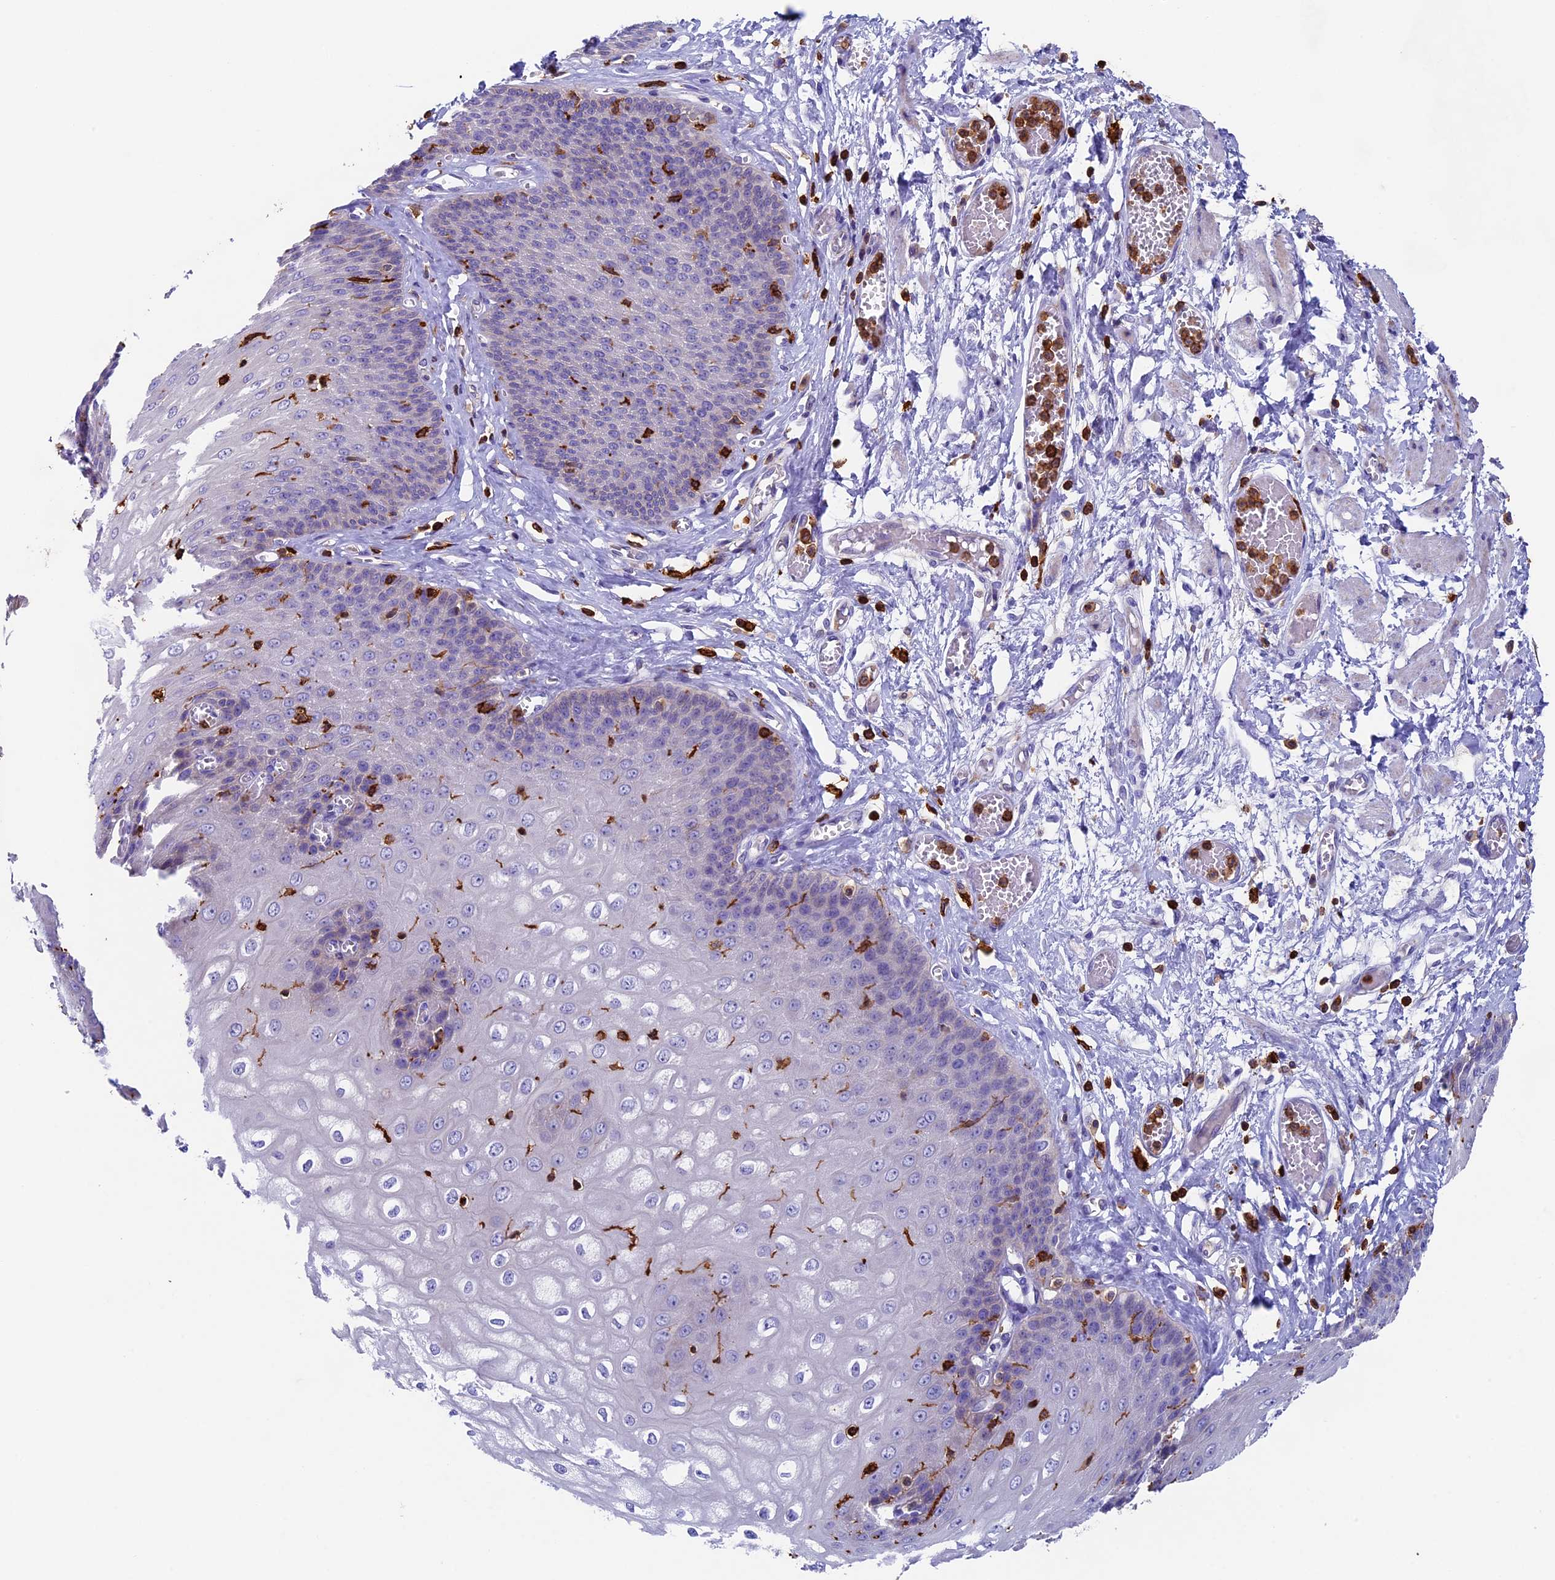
{"staining": {"intensity": "negative", "quantity": "none", "location": "none"}, "tissue": "esophagus", "cell_type": "Squamous epithelial cells", "image_type": "normal", "snomed": [{"axis": "morphology", "description": "Normal tissue, NOS"}, {"axis": "topography", "description": "Esophagus"}], "caption": "High power microscopy image of an IHC photomicrograph of unremarkable esophagus, revealing no significant expression in squamous epithelial cells. Nuclei are stained in blue.", "gene": "ADAT1", "patient": {"sex": "male", "age": 60}}